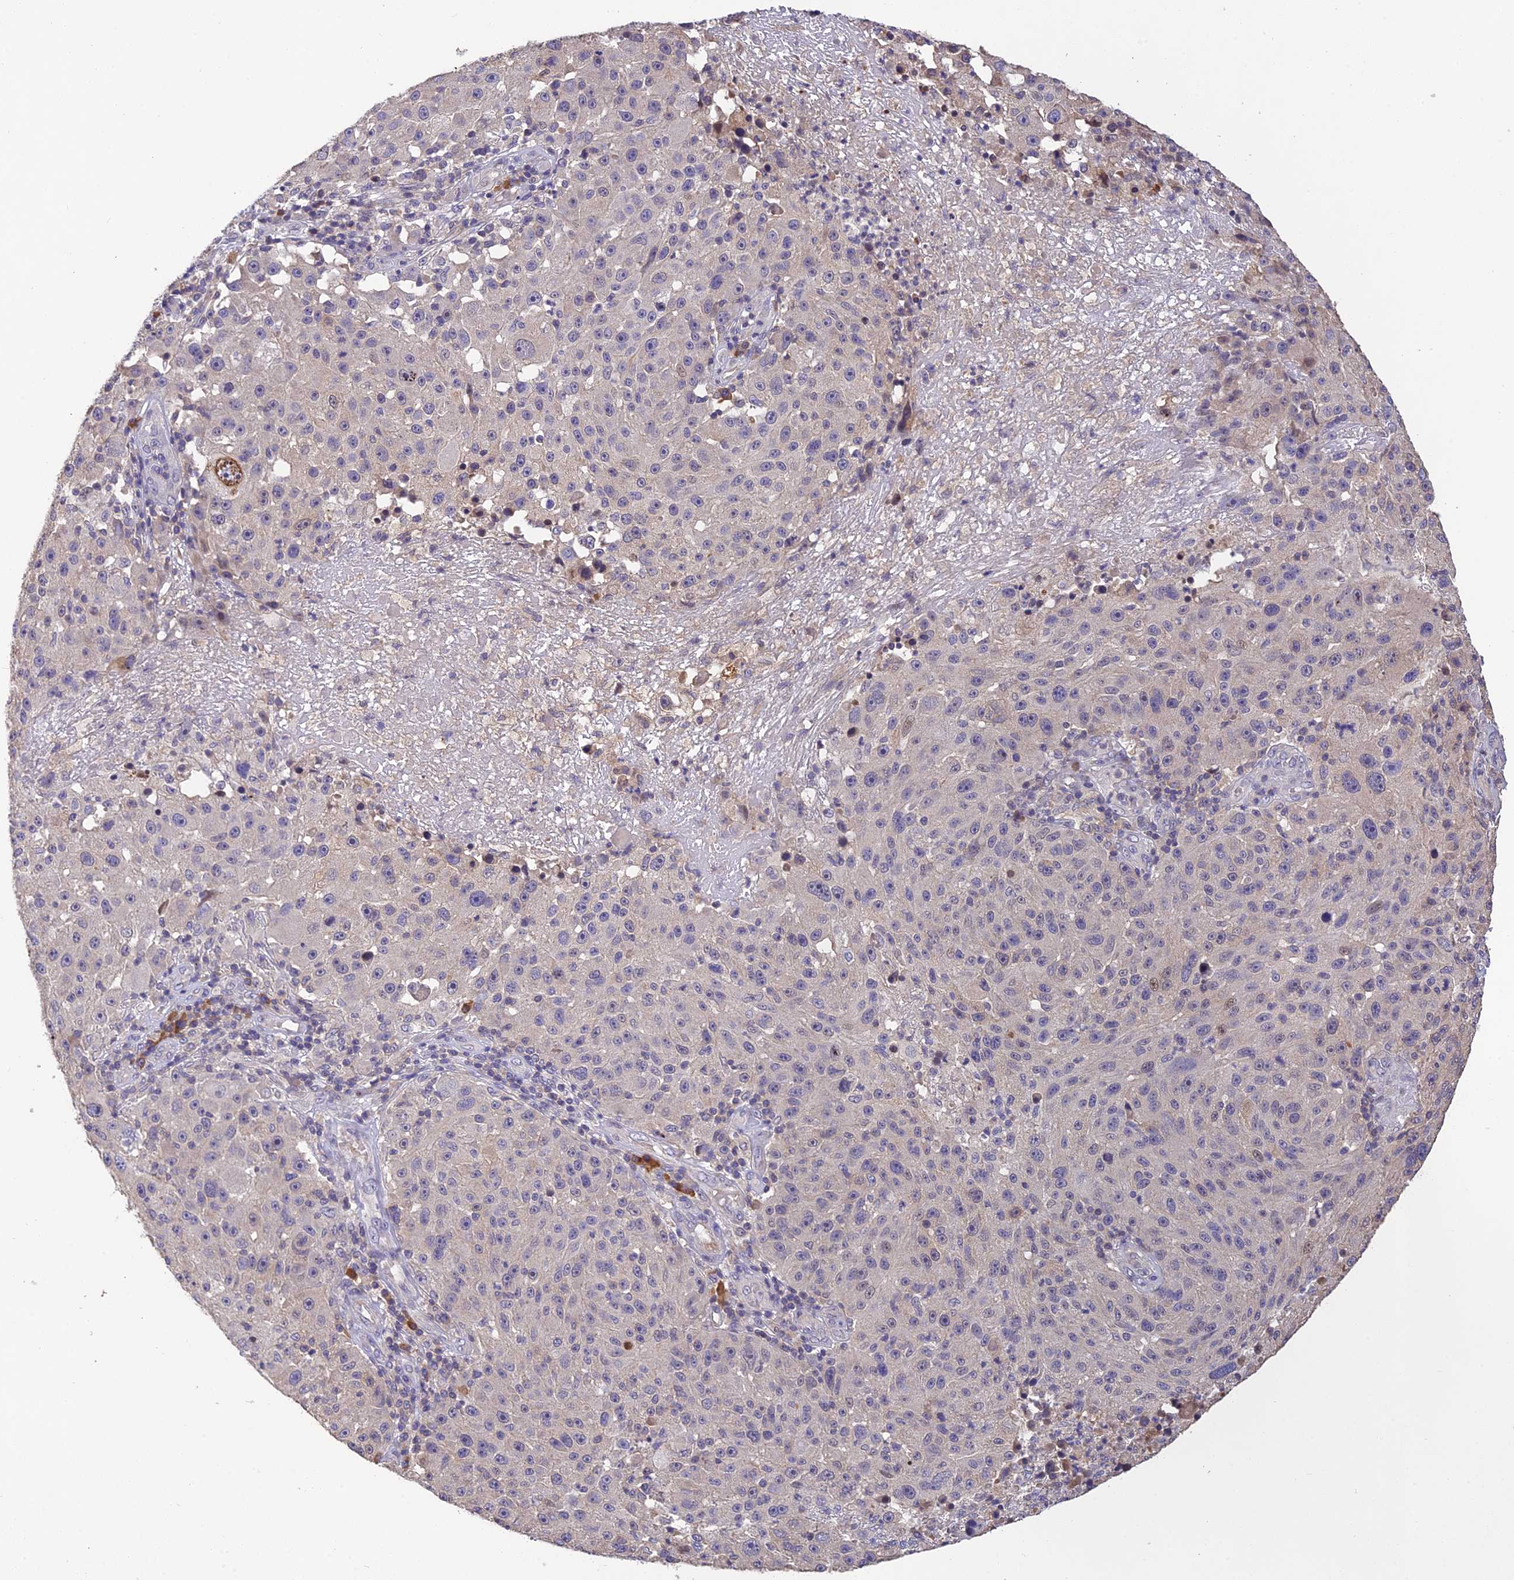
{"staining": {"intensity": "negative", "quantity": "none", "location": "none"}, "tissue": "melanoma", "cell_type": "Tumor cells", "image_type": "cancer", "snomed": [{"axis": "morphology", "description": "Malignant melanoma, NOS"}, {"axis": "topography", "description": "Skin"}], "caption": "This is an immunohistochemistry (IHC) photomicrograph of melanoma. There is no expression in tumor cells.", "gene": "DENND5B", "patient": {"sex": "male", "age": 53}}